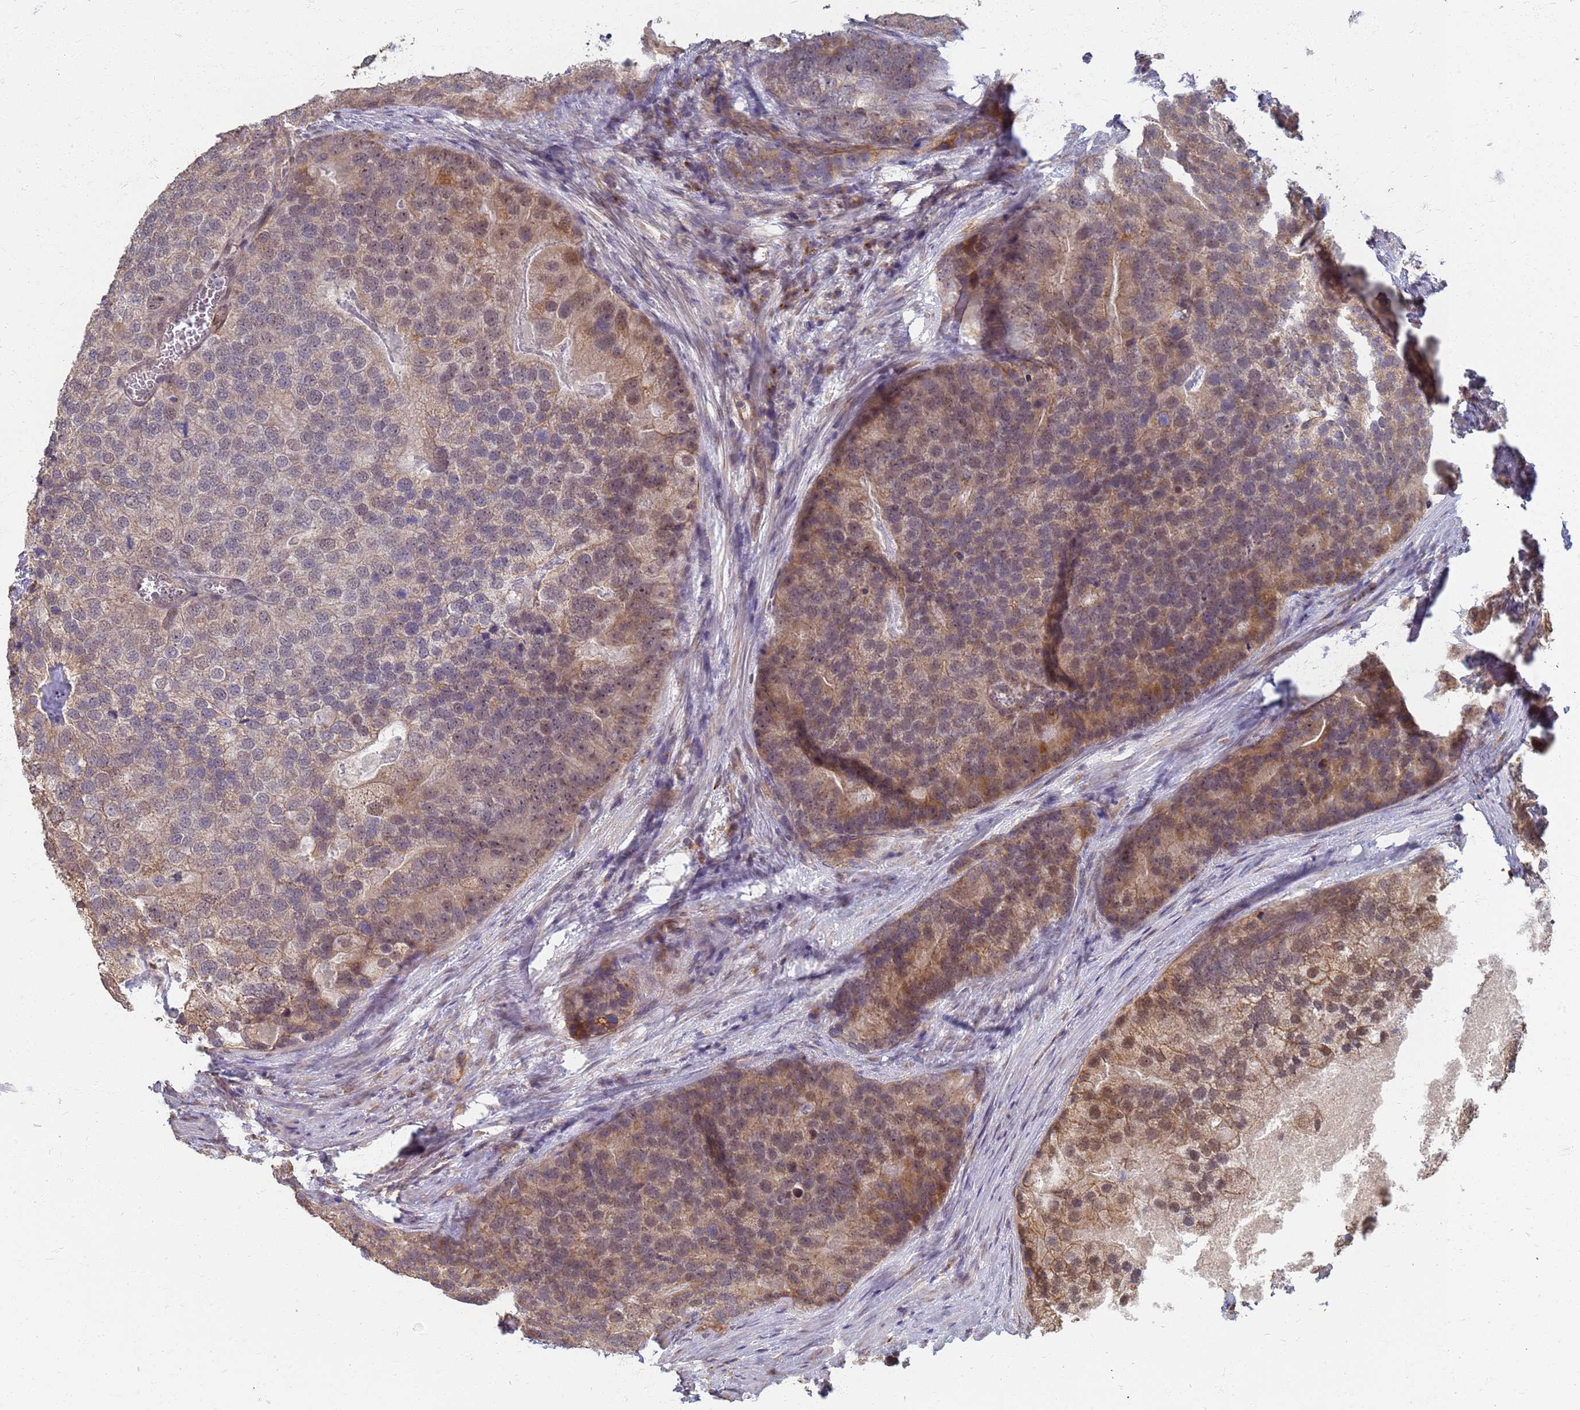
{"staining": {"intensity": "moderate", "quantity": "25%-75%", "location": "cytoplasmic/membranous,nuclear"}, "tissue": "prostate cancer", "cell_type": "Tumor cells", "image_type": "cancer", "snomed": [{"axis": "morphology", "description": "Adenocarcinoma, High grade"}, {"axis": "topography", "description": "Prostate"}], "caption": "Human prostate adenocarcinoma (high-grade) stained with a protein marker displays moderate staining in tumor cells.", "gene": "ITGB4", "patient": {"sex": "male", "age": 62}}